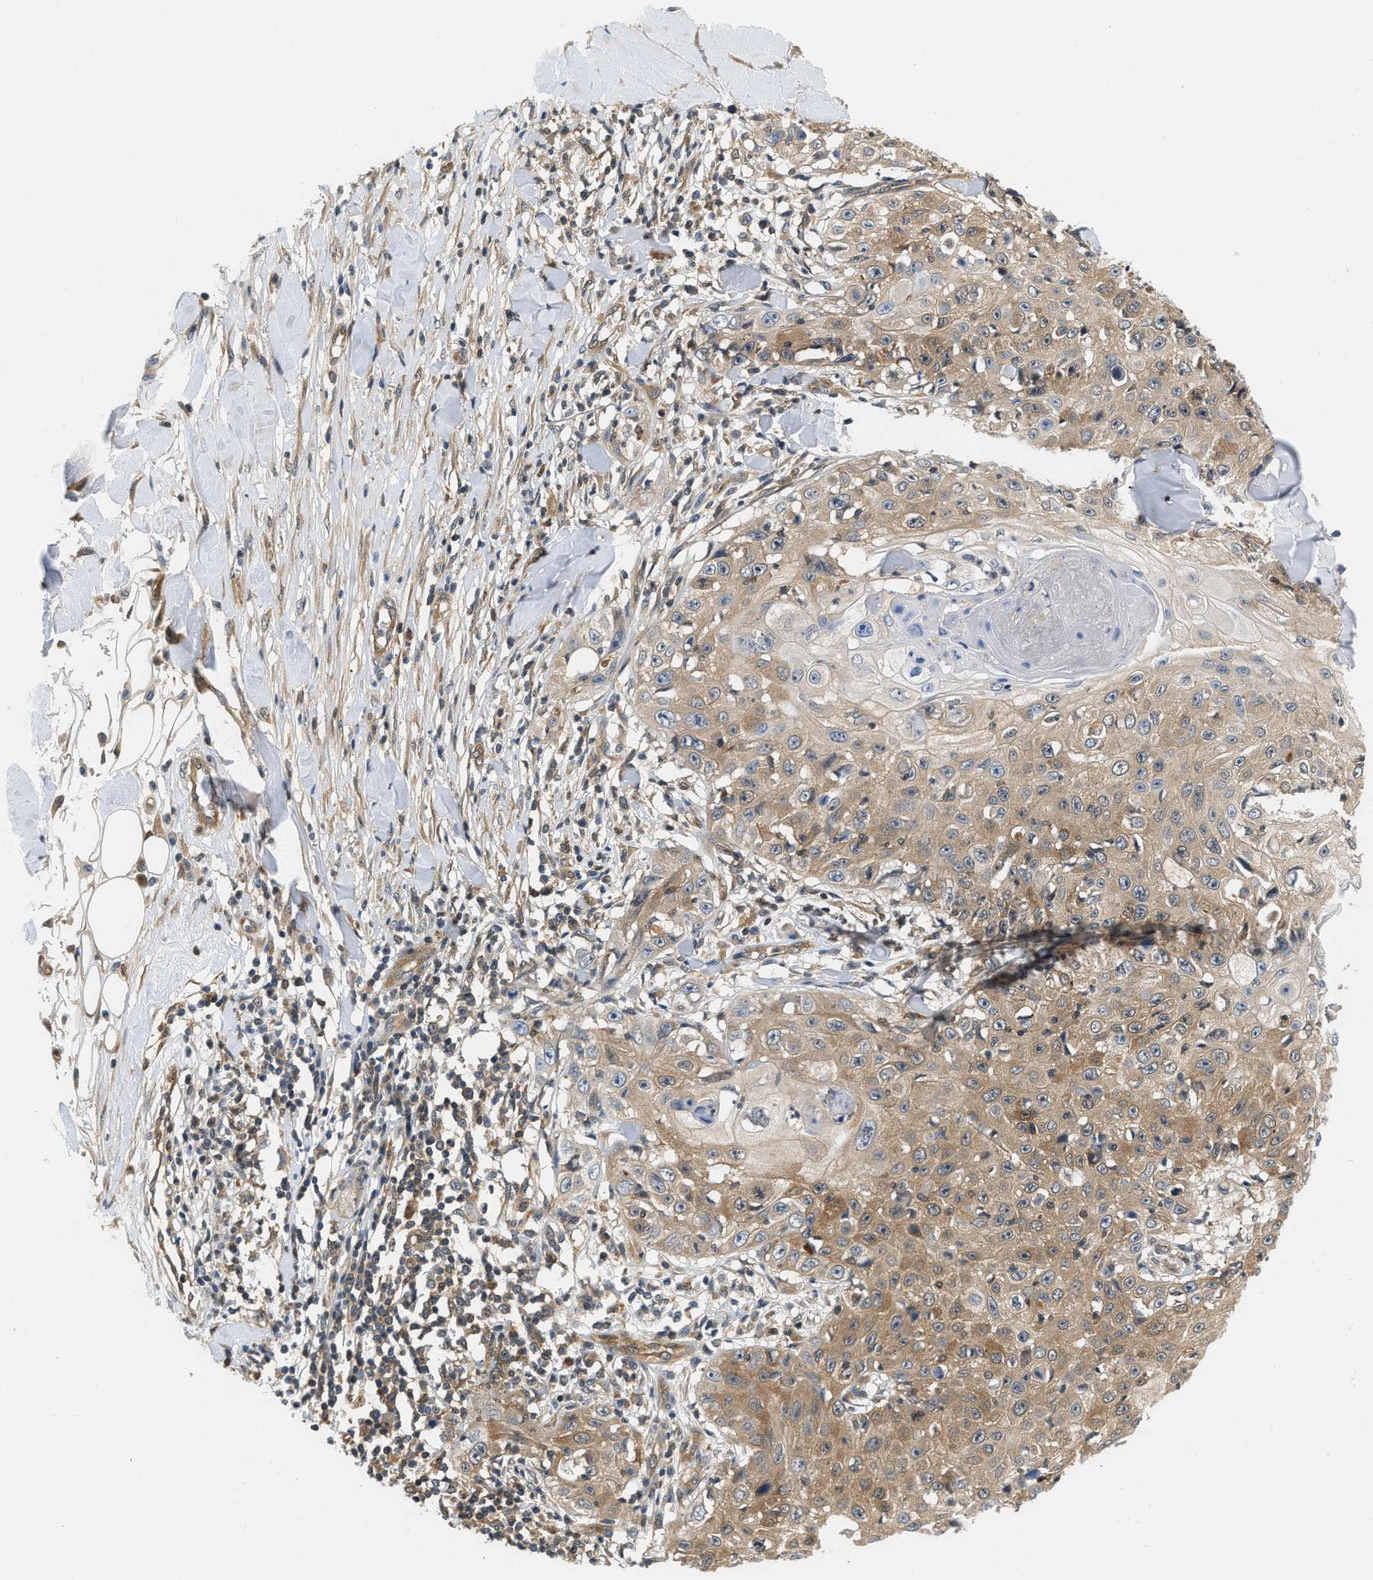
{"staining": {"intensity": "moderate", "quantity": ">75%", "location": "cytoplasmic/membranous"}, "tissue": "skin cancer", "cell_type": "Tumor cells", "image_type": "cancer", "snomed": [{"axis": "morphology", "description": "Squamous cell carcinoma, NOS"}, {"axis": "topography", "description": "Skin"}], "caption": "Skin squamous cell carcinoma stained with IHC reveals moderate cytoplasmic/membranous positivity in about >75% of tumor cells.", "gene": "EIF4EBP2", "patient": {"sex": "male", "age": 86}}